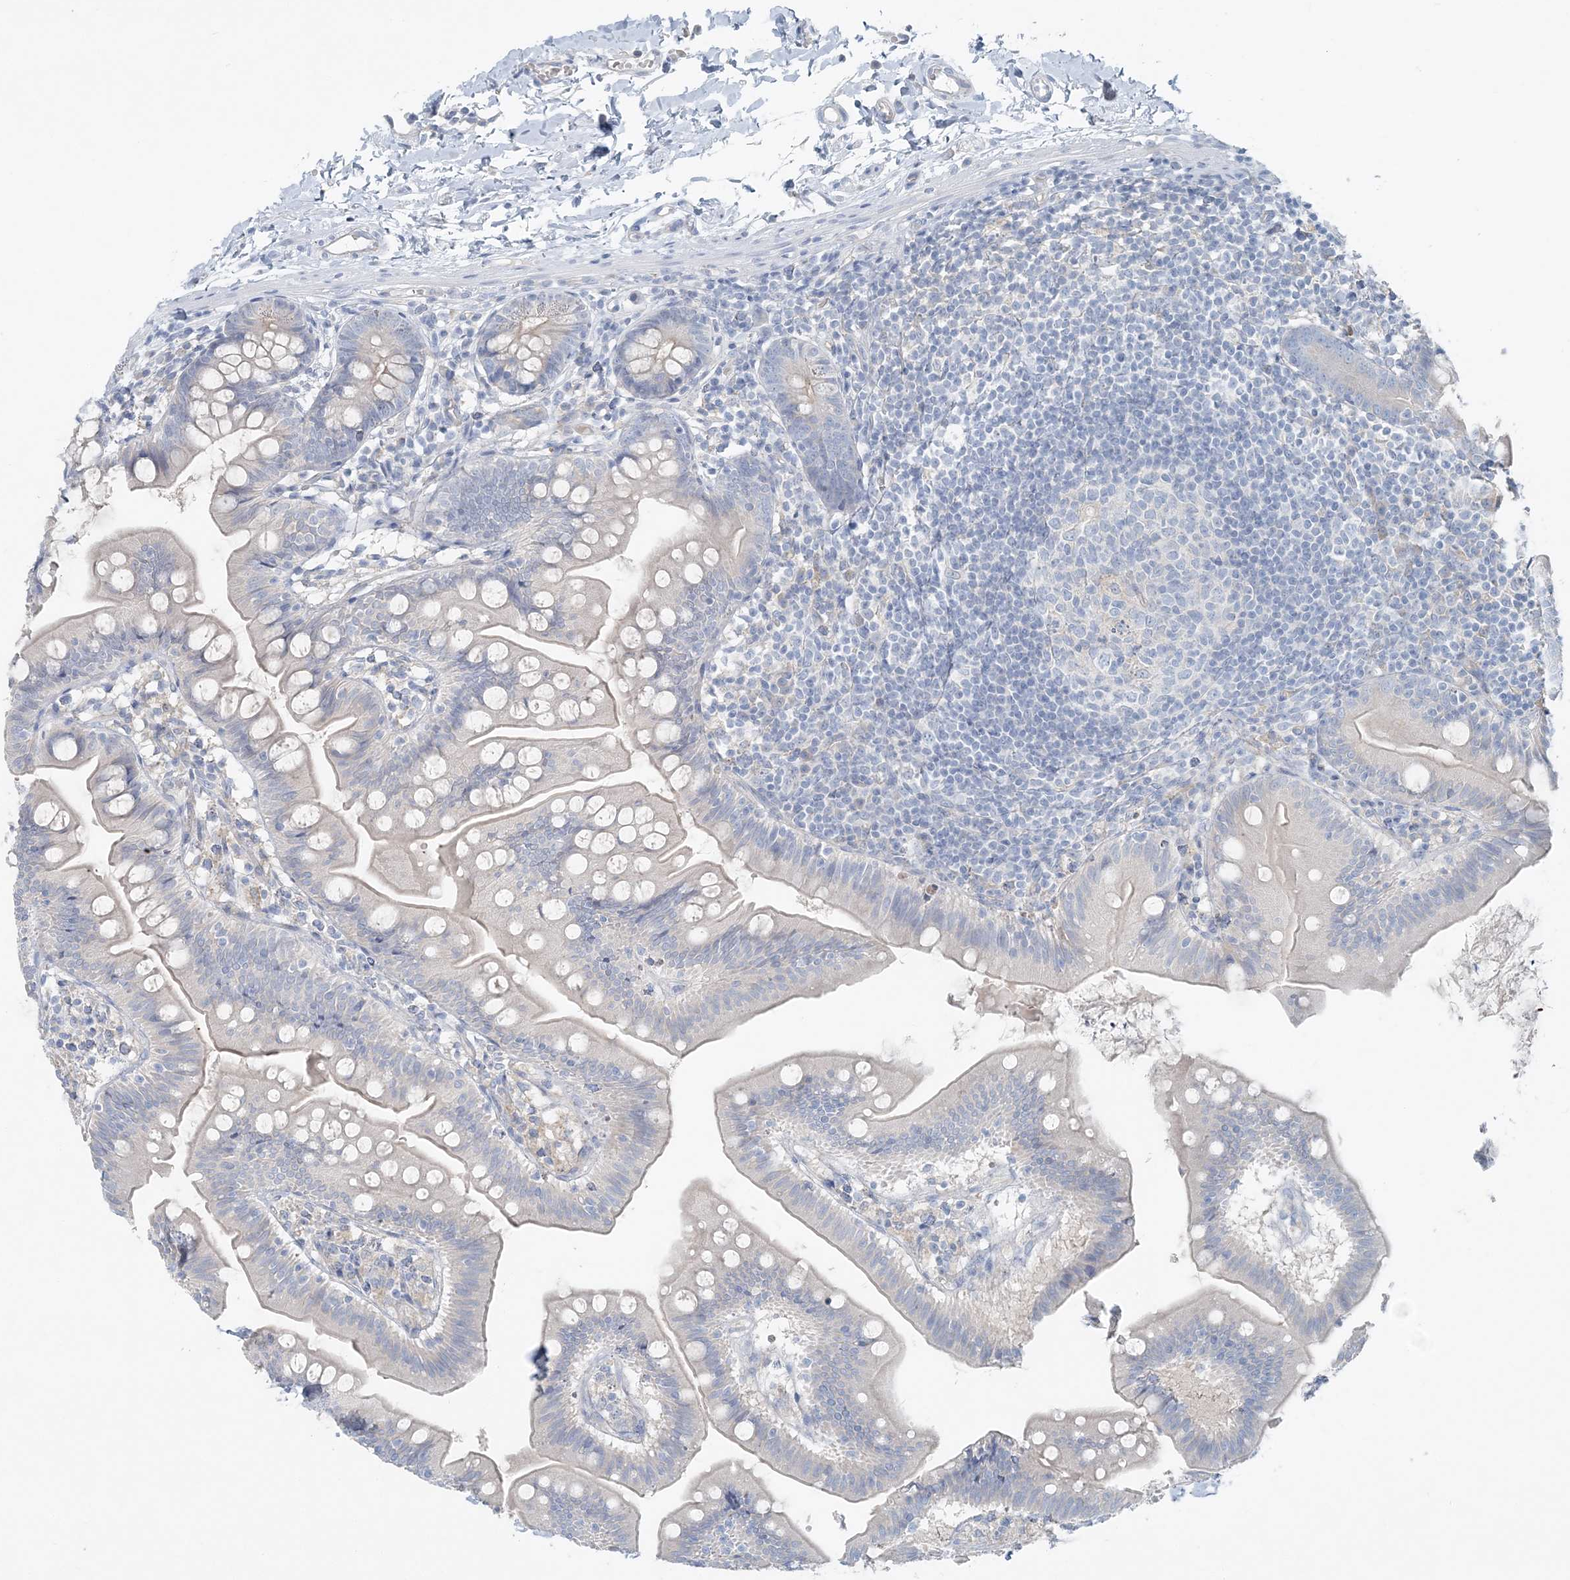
{"staining": {"intensity": "negative", "quantity": "none", "location": "none"}, "tissue": "small intestine", "cell_type": "Glandular cells", "image_type": "normal", "snomed": [{"axis": "morphology", "description": "Normal tissue, NOS"}, {"axis": "topography", "description": "Small intestine"}], "caption": "Normal small intestine was stained to show a protein in brown. There is no significant staining in glandular cells.", "gene": "ATP11A", "patient": {"sex": "male", "age": 7}}